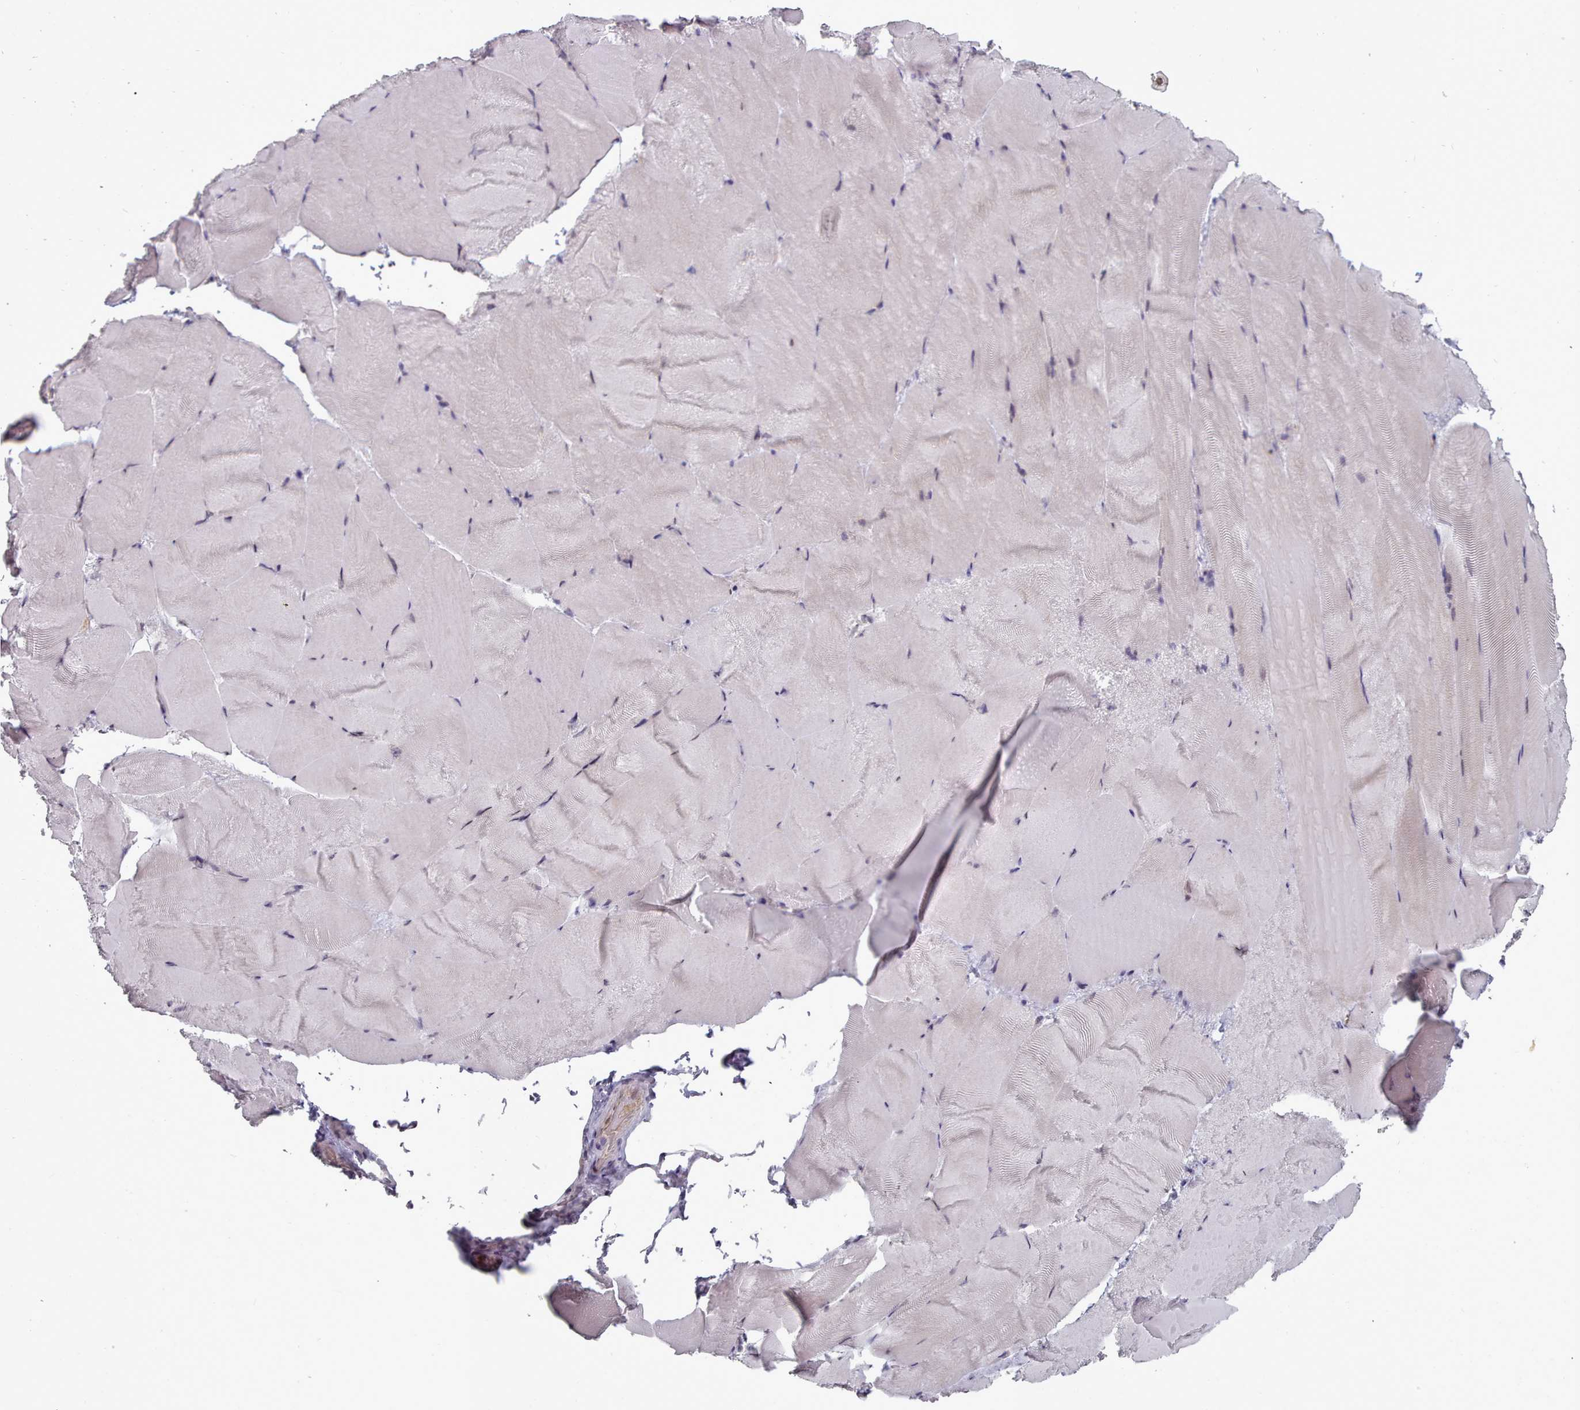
{"staining": {"intensity": "weak", "quantity": "<25%", "location": "nuclear"}, "tissue": "skeletal muscle", "cell_type": "Myocytes", "image_type": "normal", "snomed": [{"axis": "morphology", "description": "Normal tissue, NOS"}, {"axis": "topography", "description": "Skeletal muscle"}], "caption": "Skeletal muscle stained for a protein using immunohistochemistry demonstrates no expression myocytes.", "gene": "GINS1", "patient": {"sex": "female", "age": 64}}